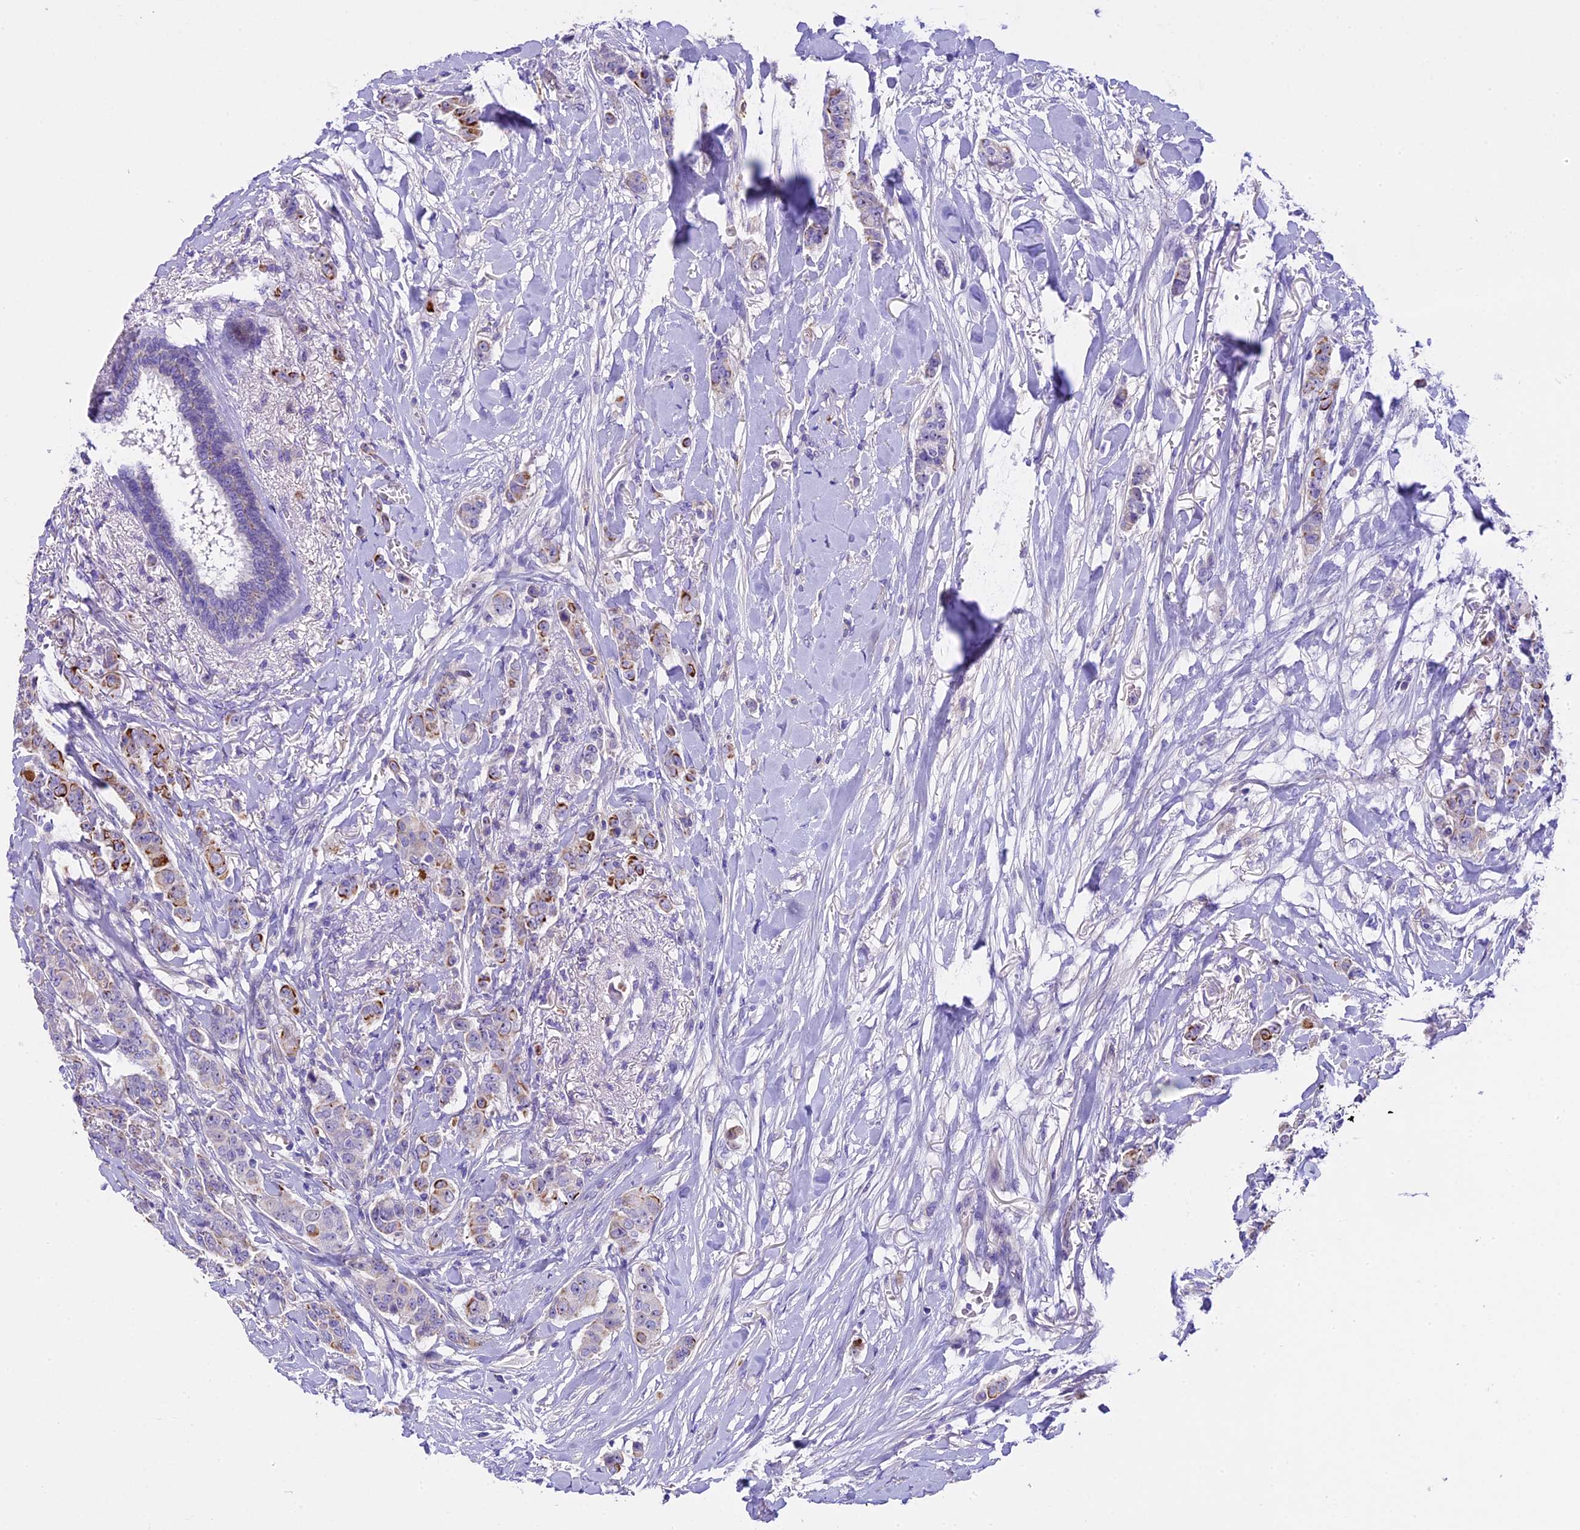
{"staining": {"intensity": "strong", "quantity": "<25%", "location": "cytoplasmic/membranous"}, "tissue": "breast cancer", "cell_type": "Tumor cells", "image_type": "cancer", "snomed": [{"axis": "morphology", "description": "Duct carcinoma"}, {"axis": "topography", "description": "Breast"}], "caption": "Immunohistochemical staining of human invasive ductal carcinoma (breast) demonstrates medium levels of strong cytoplasmic/membranous protein staining in about <25% of tumor cells. (DAB (3,3'-diaminobenzidine) = brown stain, brightfield microscopy at high magnification).", "gene": "NOD2", "patient": {"sex": "female", "age": 40}}